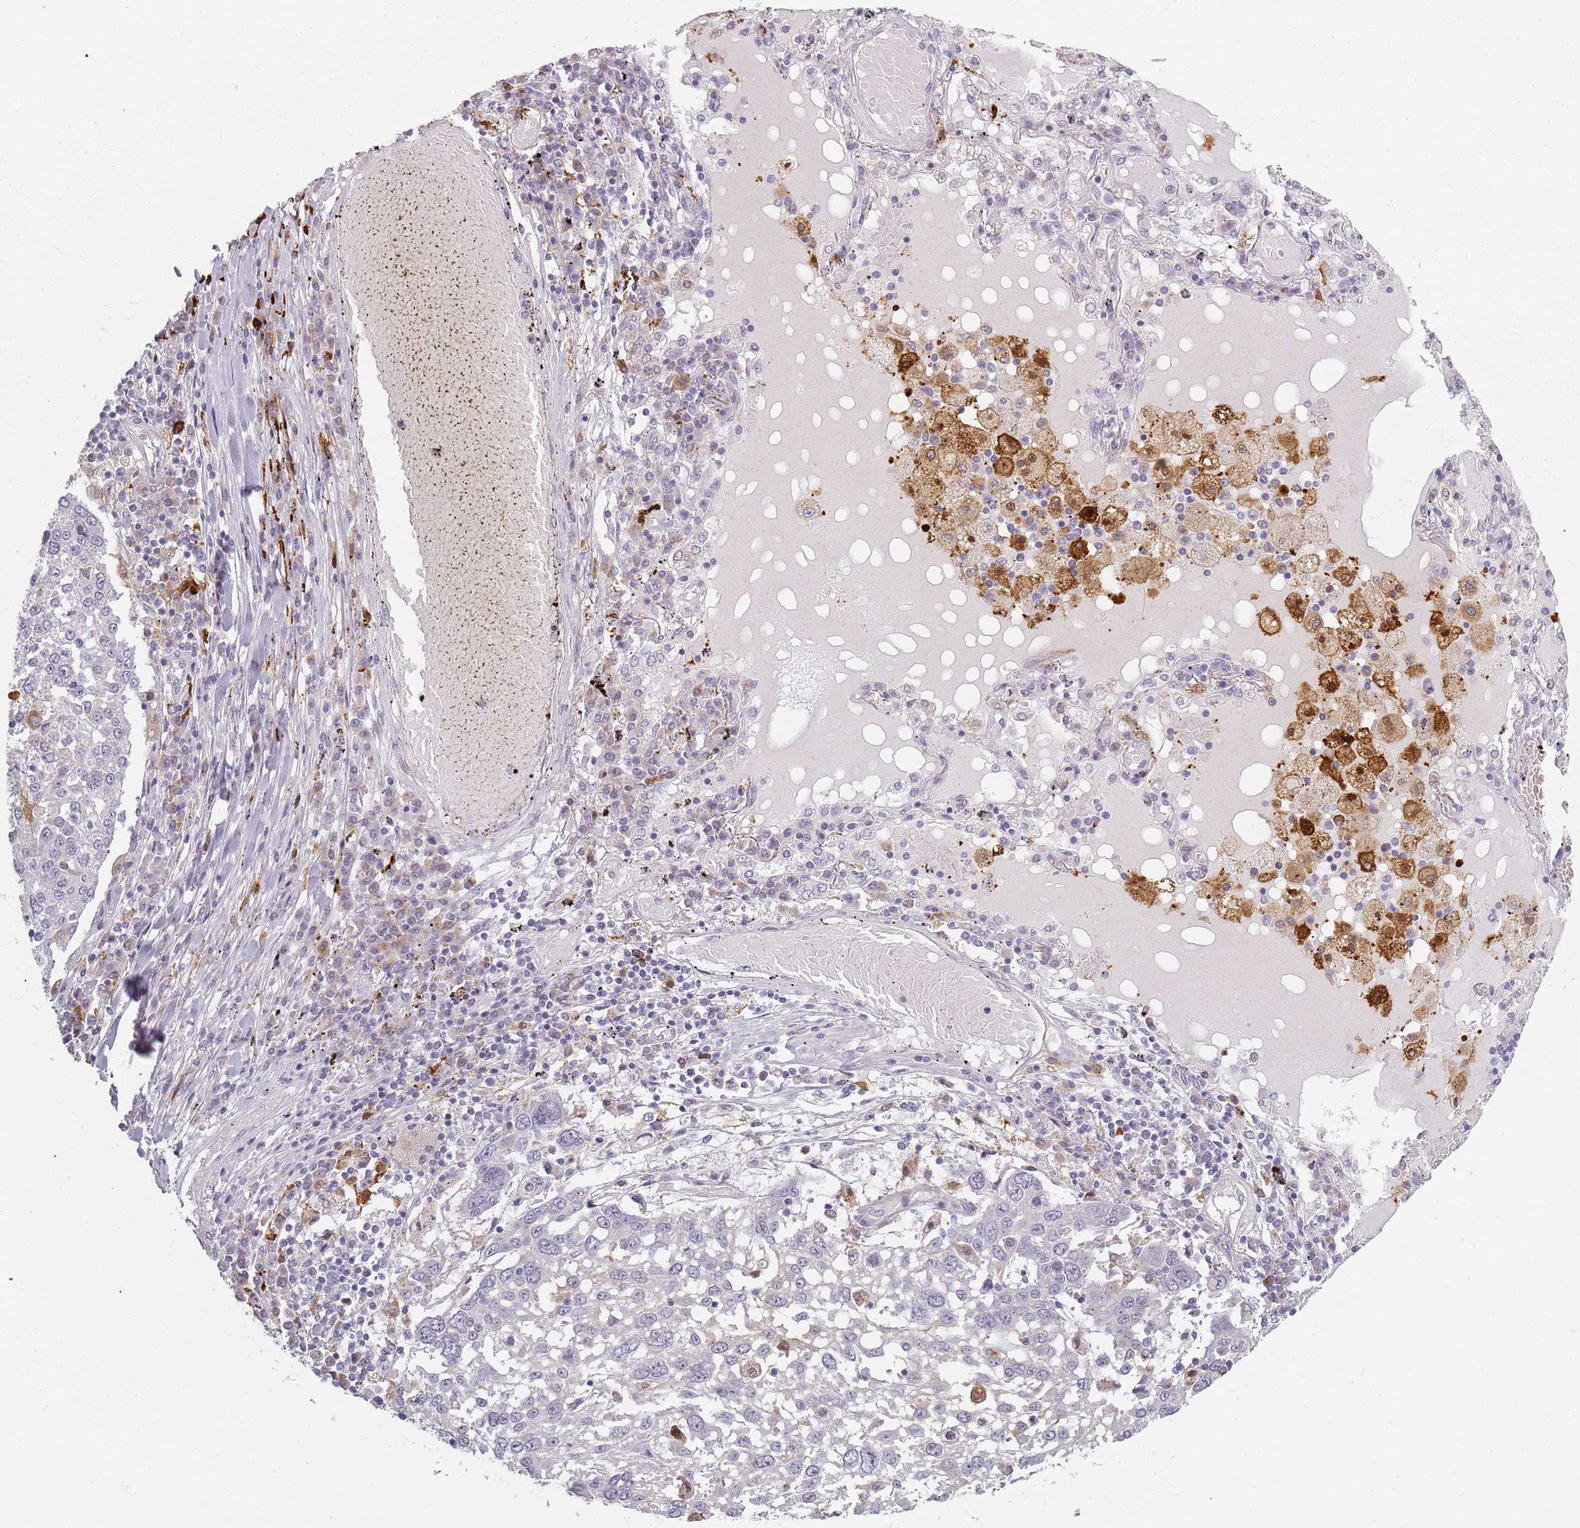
{"staining": {"intensity": "negative", "quantity": "none", "location": "none"}, "tissue": "lung cancer", "cell_type": "Tumor cells", "image_type": "cancer", "snomed": [{"axis": "morphology", "description": "Squamous cell carcinoma, NOS"}, {"axis": "topography", "description": "Lung"}], "caption": "Immunohistochemistry photomicrograph of neoplastic tissue: lung squamous cell carcinoma stained with DAB demonstrates no significant protein expression in tumor cells.", "gene": "CC2D2B", "patient": {"sex": "male", "age": 65}}